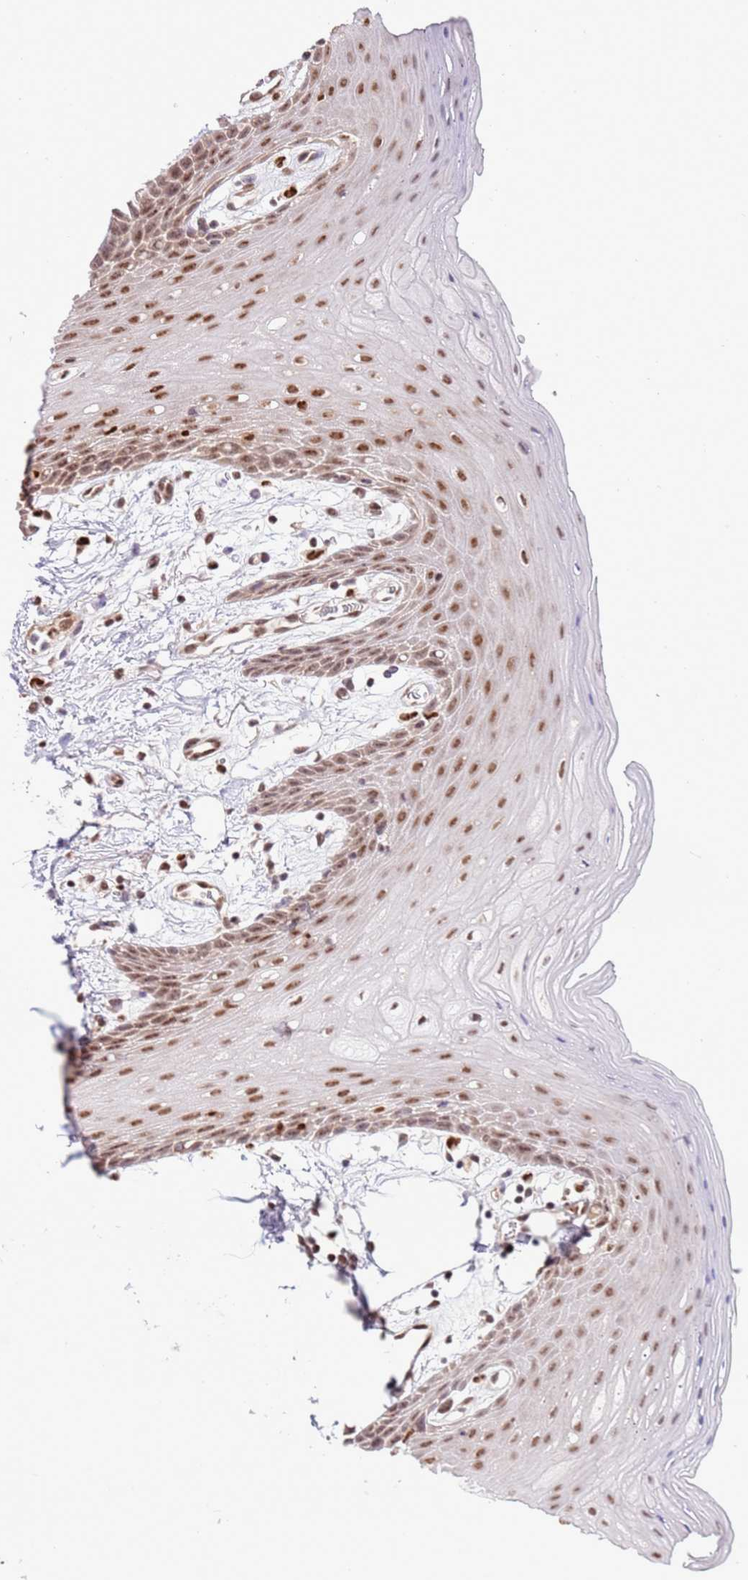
{"staining": {"intensity": "strong", "quantity": ">75%", "location": "nuclear"}, "tissue": "oral mucosa", "cell_type": "Squamous epithelial cells", "image_type": "normal", "snomed": [{"axis": "morphology", "description": "Normal tissue, NOS"}, {"axis": "topography", "description": "Oral tissue"}, {"axis": "topography", "description": "Tounge, NOS"}], "caption": "Strong nuclear protein expression is present in approximately >75% of squamous epithelial cells in oral mucosa. The staining is performed using DAB (3,3'-diaminobenzidine) brown chromogen to label protein expression. The nuclei are counter-stained blue using hematoxylin.", "gene": "PRPF6", "patient": {"sex": "female", "age": 59}}